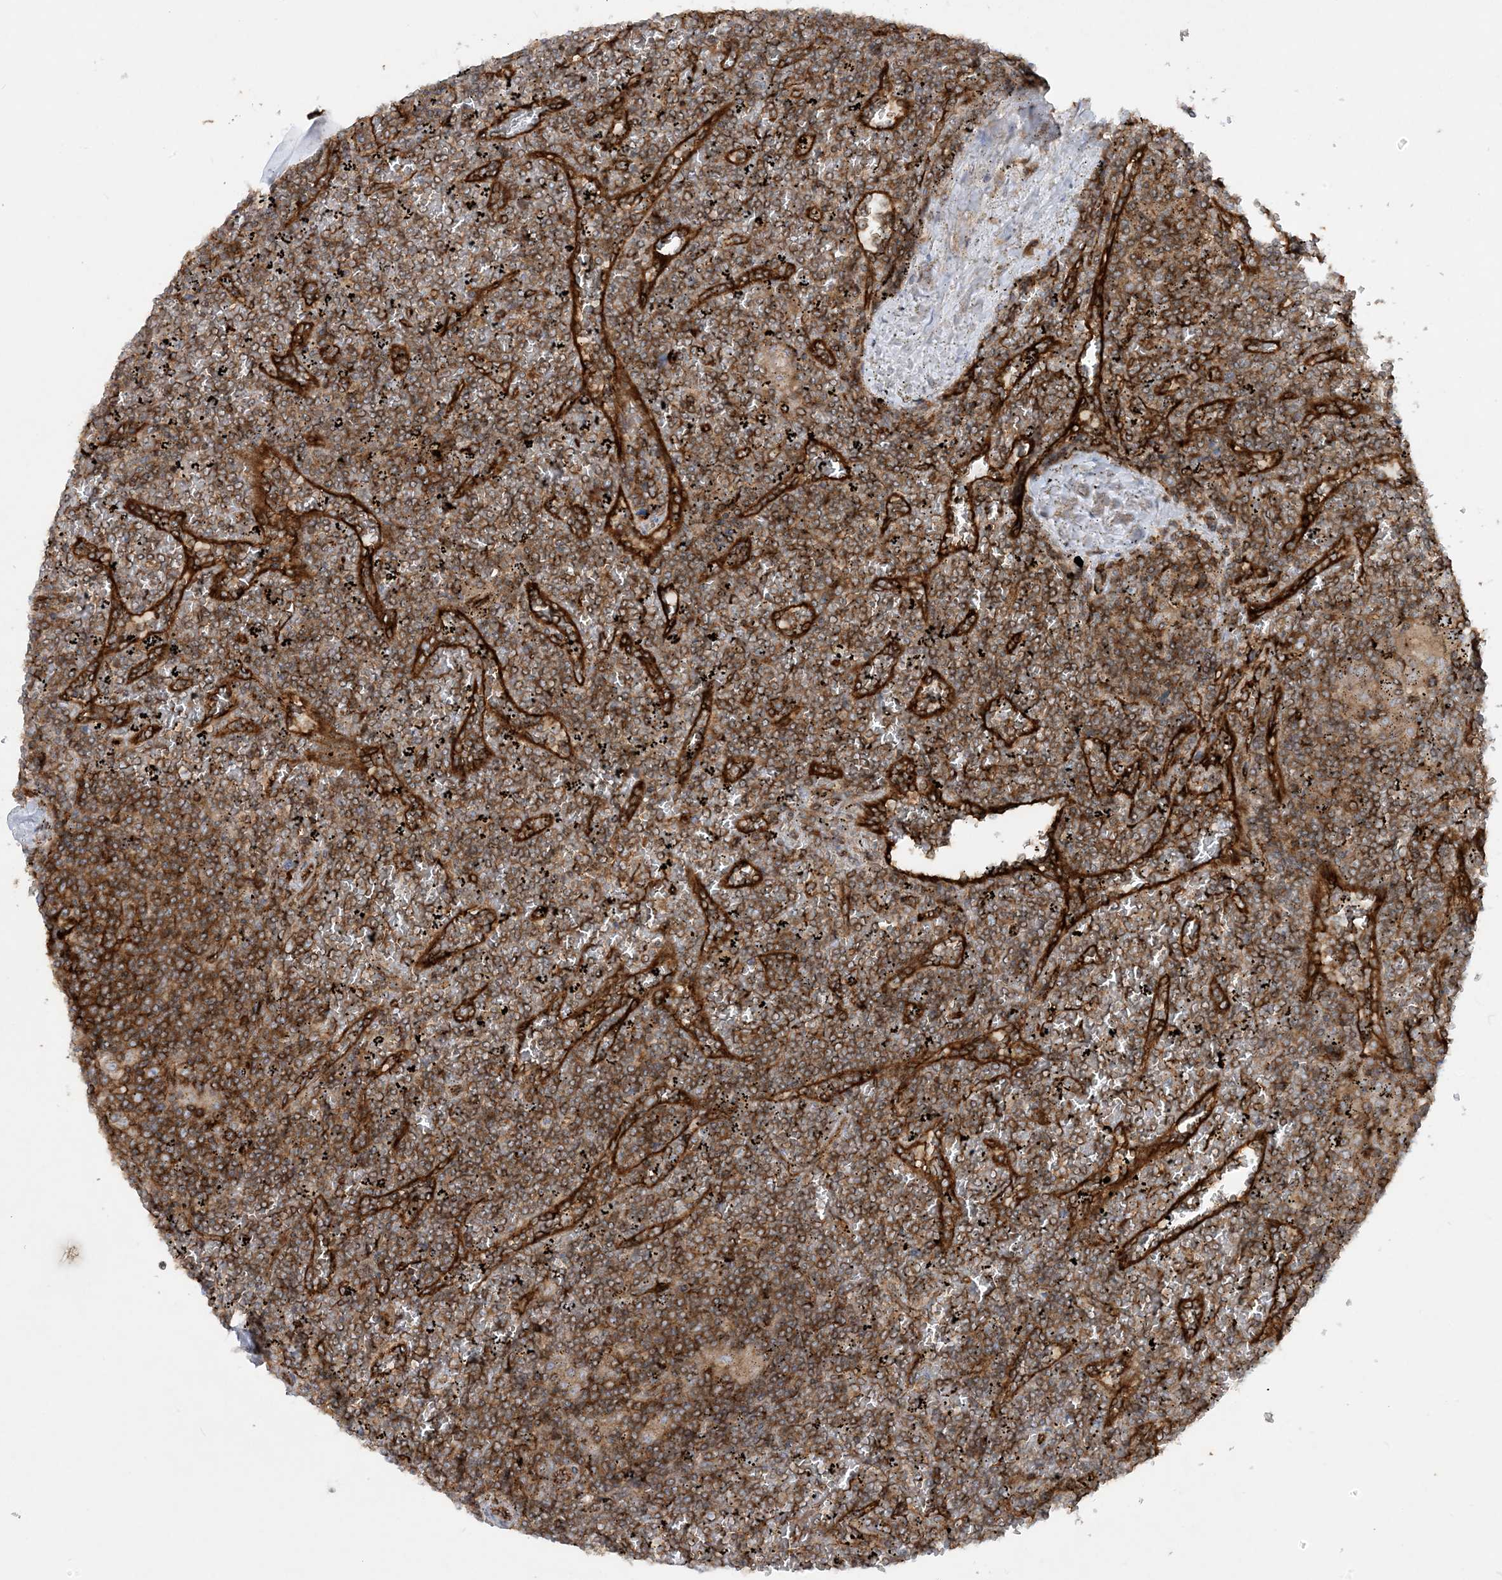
{"staining": {"intensity": "strong", "quantity": ">75%", "location": "cytoplasmic/membranous"}, "tissue": "lymphoma", "cell_type": "Tumor cells", "image_type": "cancer", "snomed": [{"axis": "morphology", "description": "Malignant lymphoma, non-Hodgkin's type, Low grade"}, {"axis": "topography", "description": "Spleen"}], "caption": "Strong cytoplasmic/membranous expression for a protein is present in approximately >75% of tumor cells of lymphoma using IHC.", "gene": "HLA-E", "patient": {"sex": "female", "age": 19}}